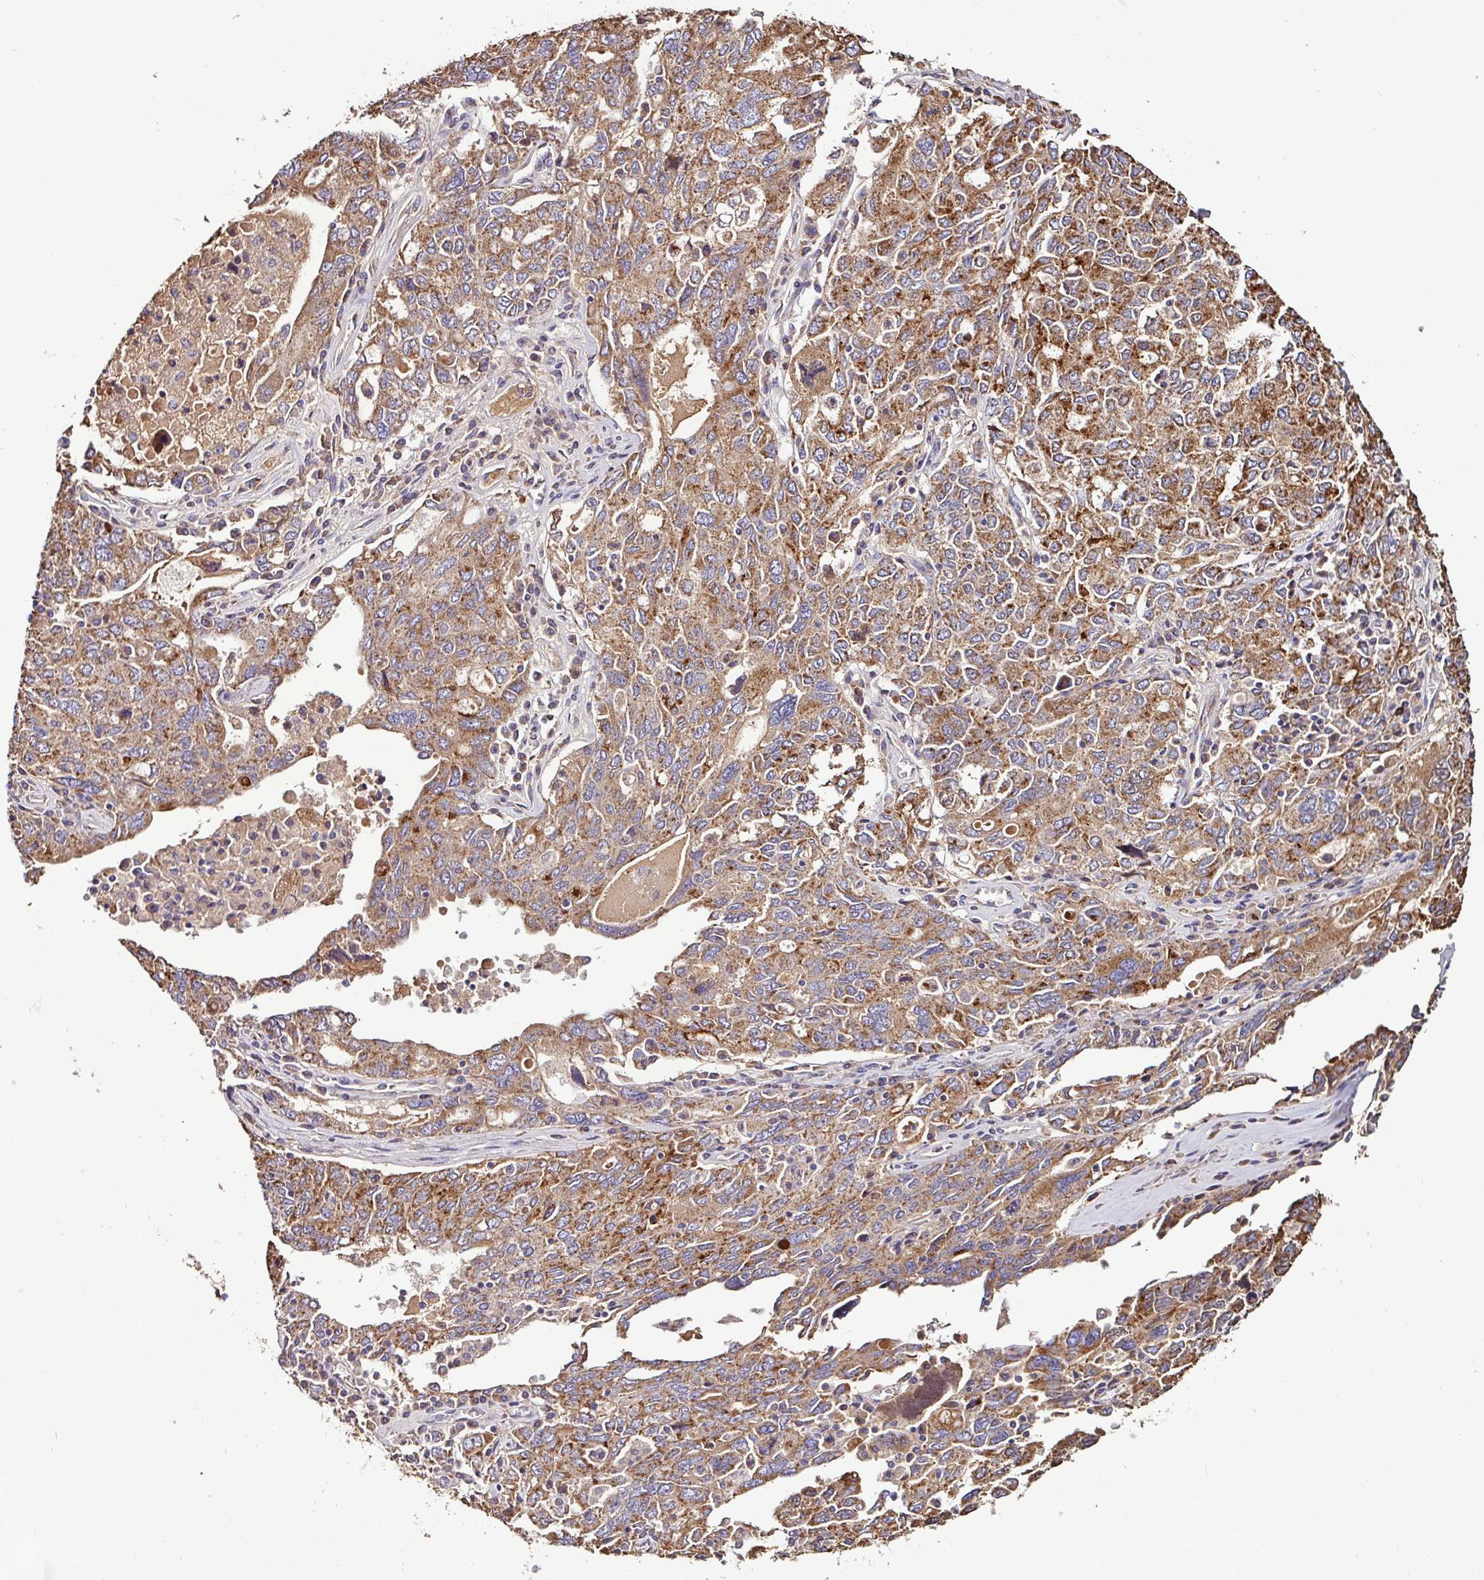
{"staining": {"intensity": "moderate", "quantity": ">75%", "location": "cytoplasmic/membranous"}, "tissue": "ovarian cancer", "cell_type": "Tumor cells", "image_type": "cancer", "snomed": [{"axis": "morphology", "description": "Carcinoma, endometroid"}, {"axis": "topography", "description": "Ovary"}], "caption": "This image shows immunohistochemistry (IHC) staining of ovarian cancer, with medium moderate cytoplasmic/membranous expression in approximately >75% of tumor cells.", "gene": "CPD", "patient": {"sex": "female", "age": 62}}